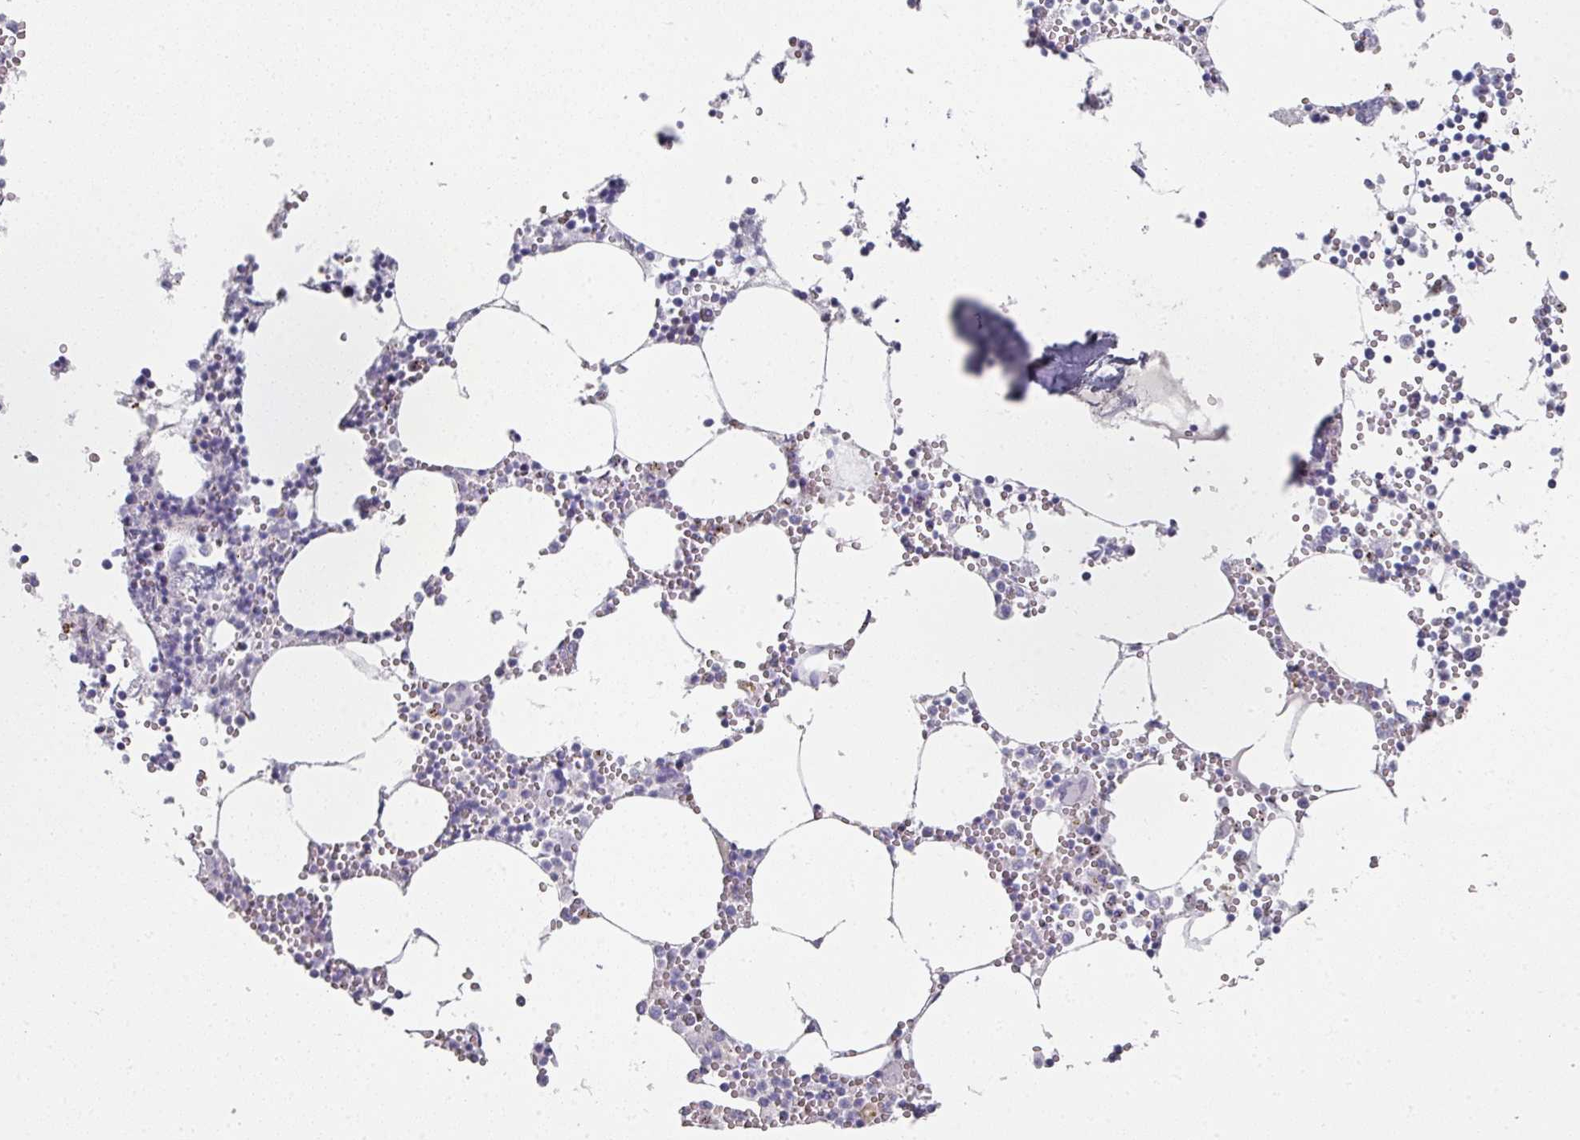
{"staining": {"intensity": "strong", "quantity": "<25%", "location": "cytoplasmic/membranous"}, "tissue": "bone marrow", "cell_type": "Hematopoietic cells", "image_type": "normal", "snomed": [{"axis": "morphology", "description": "Normal tissue, NOS"}, {"axis": "topography", "description": "Bone marrow"}], "caption": "Immunohistochemical staining of normal human bone marrow displays medium levels of strong cytoplasmic/membranous positivity in approximately <25% of hematopoietic cells.", "gene": "CCDC85B", "patient": {"sex": "male", "age": 54}}